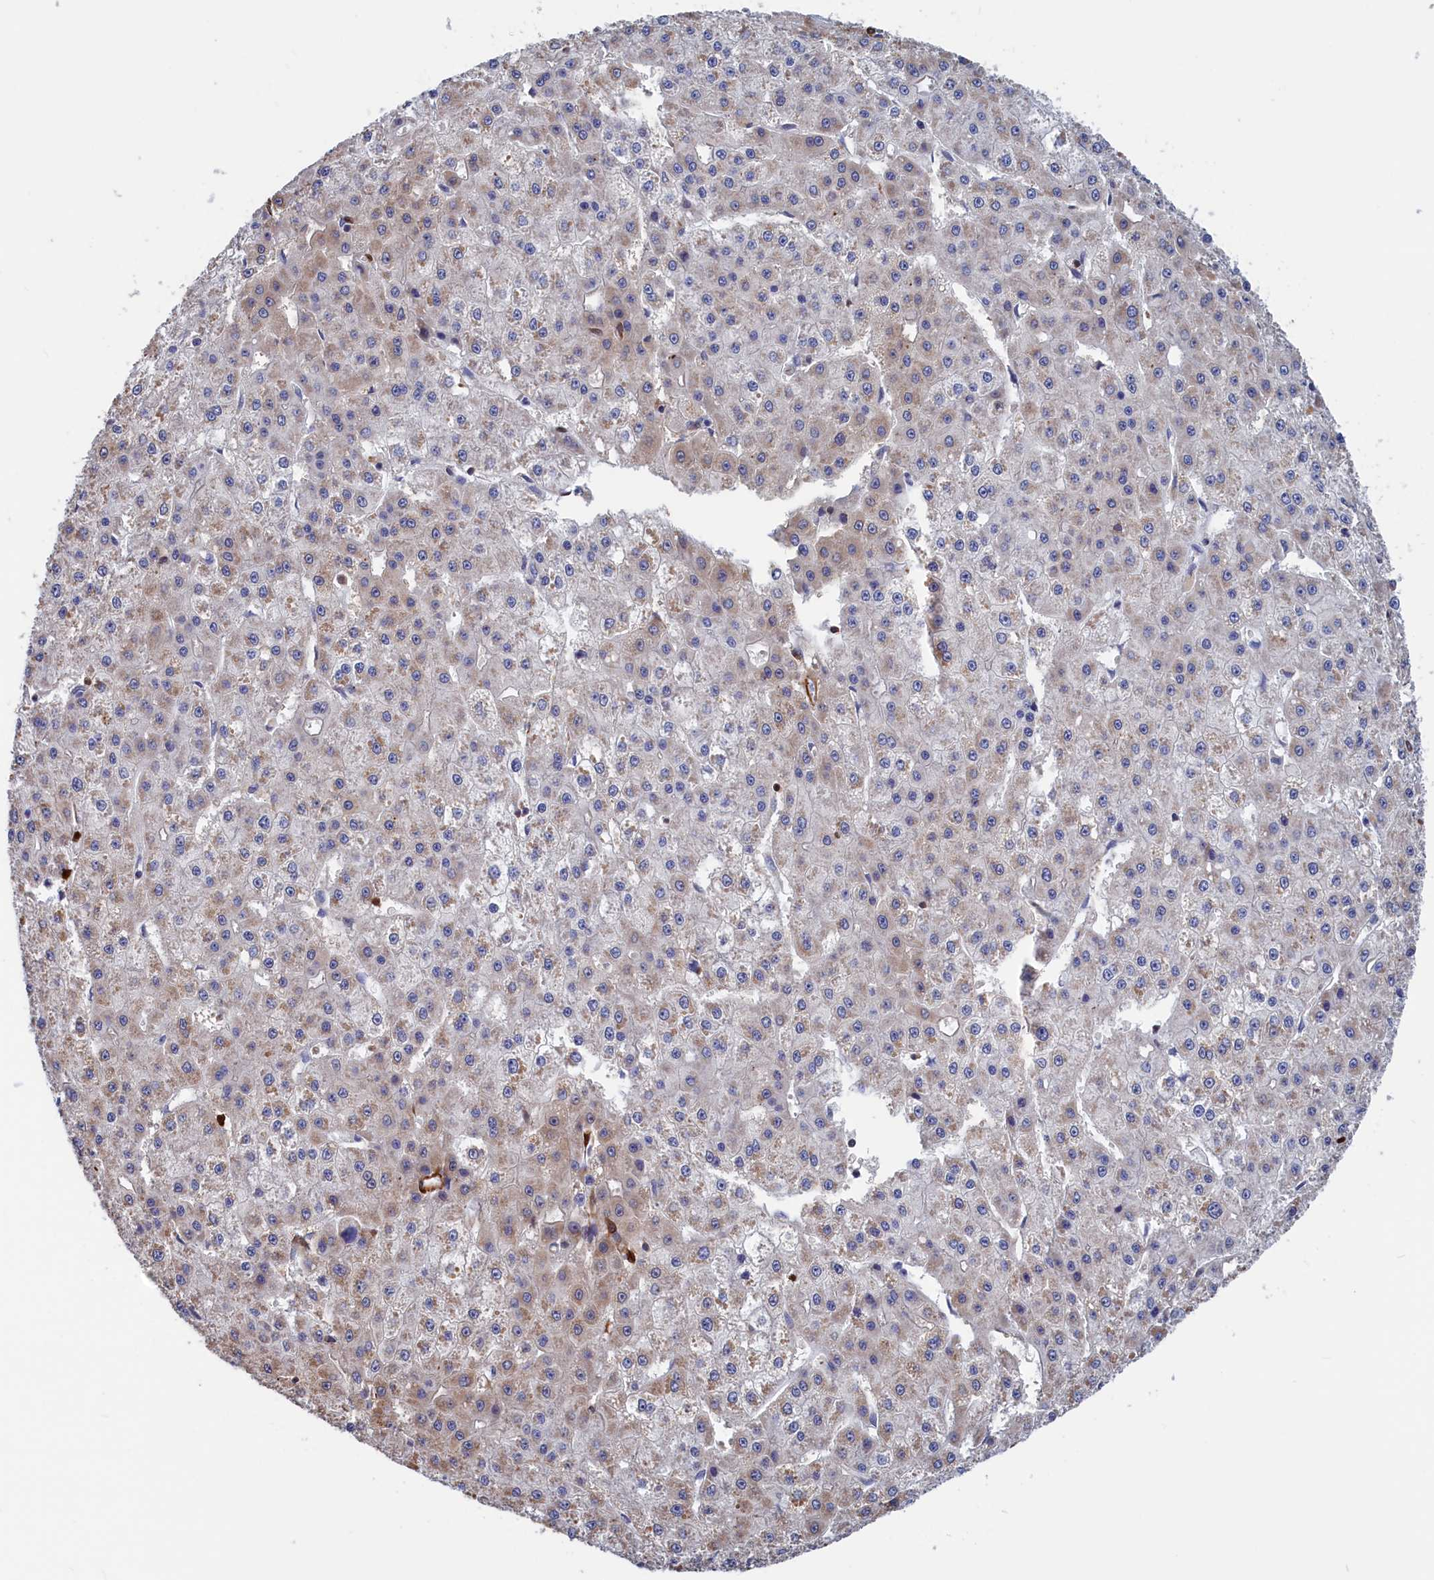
{"staining": {"intensity": "weak", "quantity": "25%-75%", "location": "cytoplasmic/membranous"}, "tissue": "liver cancer", "cell_type": "Tumor cells", "image_type": "cancer", "snomed": [{"axis": "morphology", "description": "Carcinoma, Hepatocellular, NOS"}, {"axis": "topography", "description": "Liver"}], "caption": "Approximately 25%-75% of tumor cells in liver hepatocellular carcinoma show weak cytoplasmic/membranous protein positivity as visualized by brown immunohistochemical staining.", "gene": "CRIP1", "patient": {"sex": "male", "age": 47}}